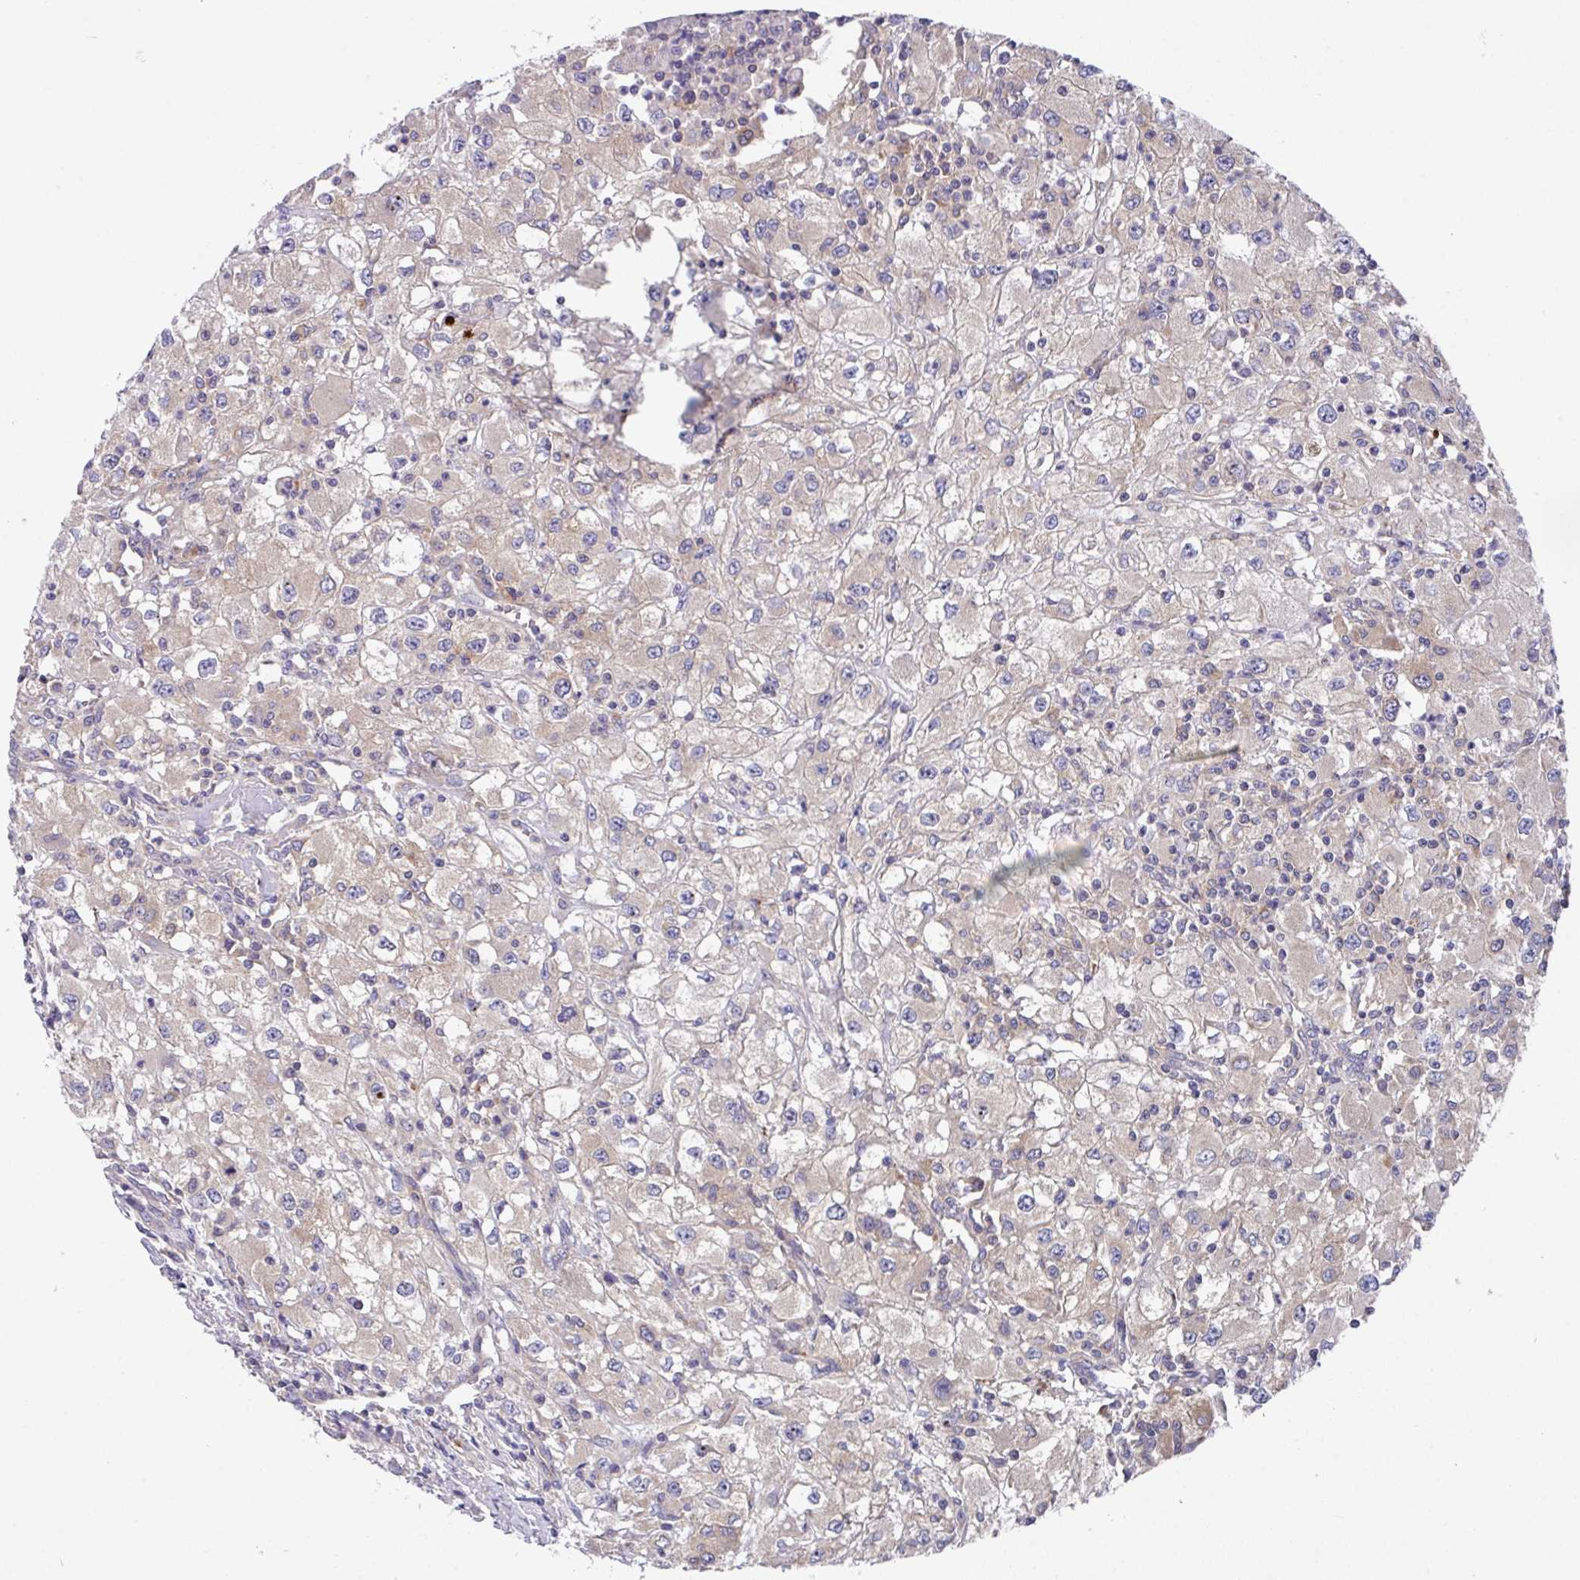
{"staining": {"intensity": "negative", "quantity": "none", "location": "none"}, "tissue": "renal cancer", "cell_type": "Tumor cells", "image_type": "cancer", "snomed": [{"axis": "morphology", "description": "Adenocarcinoma, NOS"}, {"axis": "topography", "description": "Kidney"}], "caption": "Immunohistochemistry of renal cancer (adenocarcinoma) displays no positivity in tumor cells.", "gene": "EIF4B", "patient": {"sex": "female", "age": 67}}